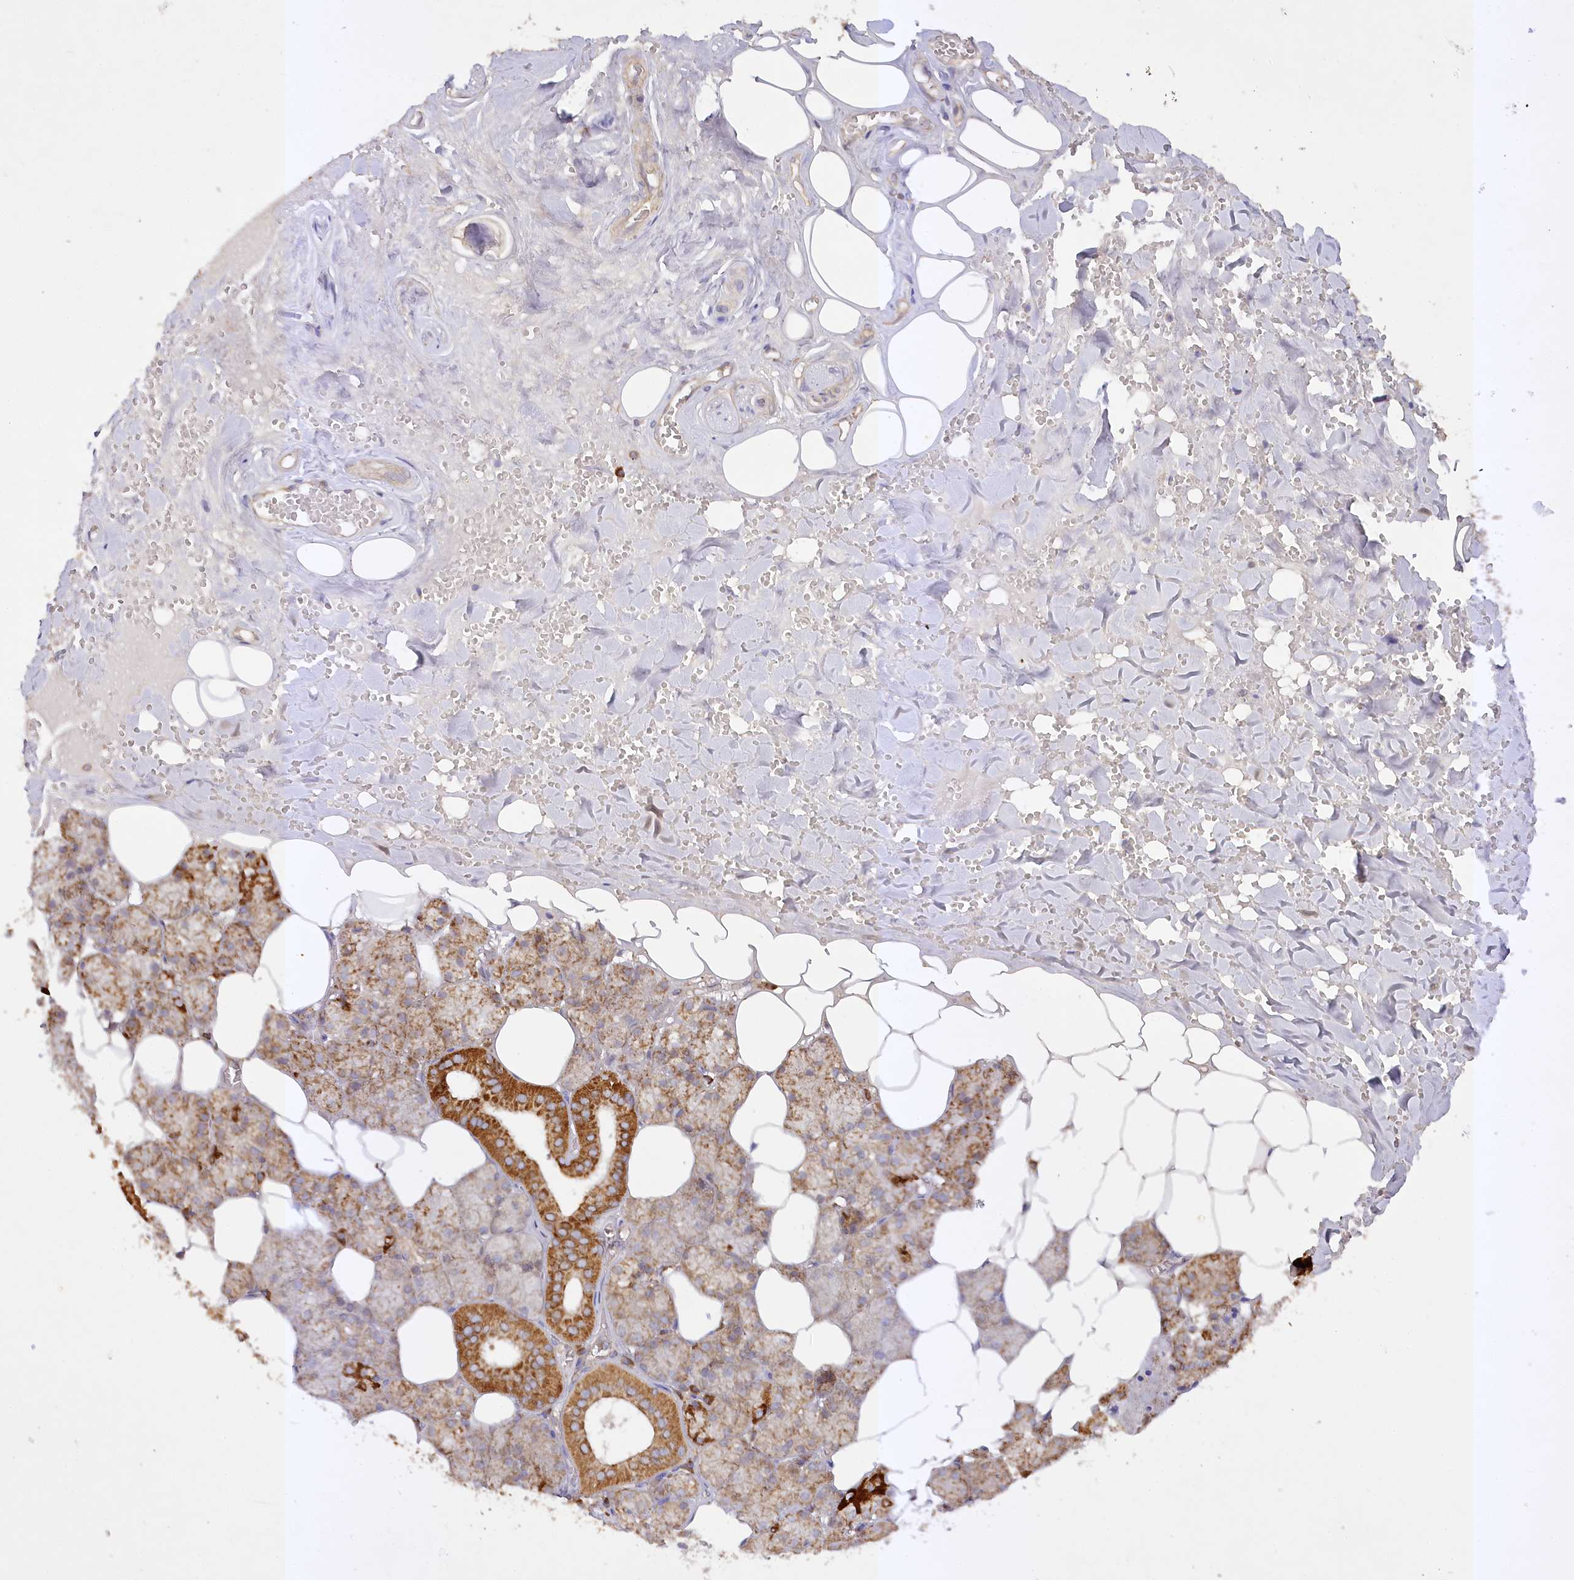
{"staining": {"intensity": "strong", "quantity": "25%-75%", "location": "cytoplasmic/membranous"}, "tissue": "salivary gland", "cell_type": "Glandular cells", "image_type": "normal", "snomed": [{"axis": "morphology", "description": "Normal tissue, NOS"}, {"axis": "topography", "description": "Salivary gland"}], "caption": "Brown immunohistochemical staining in normal salivary gland exhibits strong cytoplasmic/membranous staining in approximately 25%-75% of glandular cells.", "gene": "TRAF3IP1", "patient": {"sex": "male", "age": 62}}